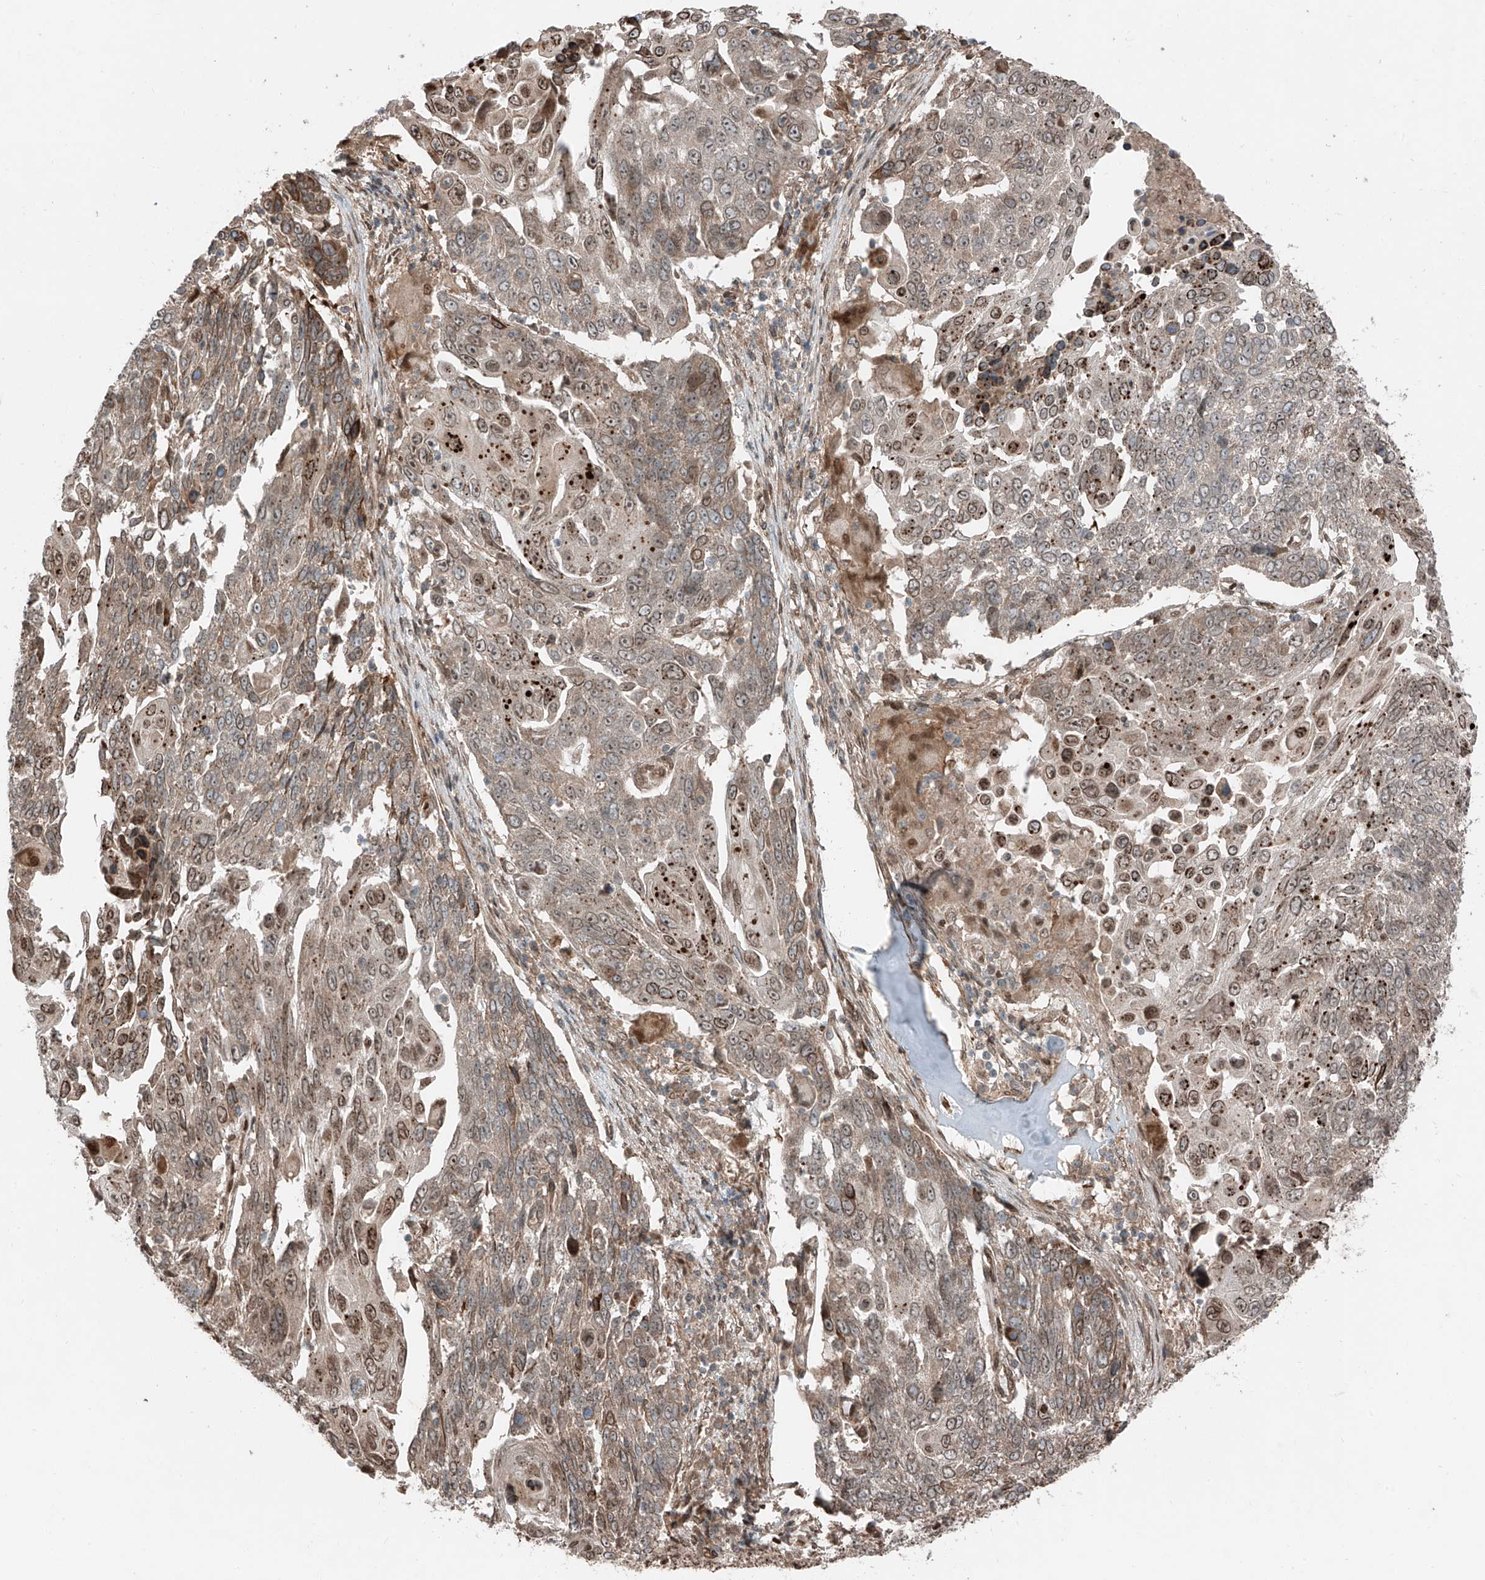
{"staining": {"intensity": "moderate", "quantity": "25%-75%", "location": "cytoplasmic/membranous,nuclear"}, "tissue": "lung cancer", "cell_type": "Tumor cells", "image_type": "cancer", "snomed": [{"axis": "morphology", "description": "Squamous cell carcinoma, NOS"}, {"axis": "topography", "description": "Lung"}], "caption": "Protein staining by IHC shows moderate cytoplasmic/membranous and nuclear expression in about 25%-75% of tumor cells in lung cancer. Immunohistochemistry stains the protein in brown and the nuclei are stained blue.", "gene": "CEP162", "patient": {"sex": "male", "age": 66}}